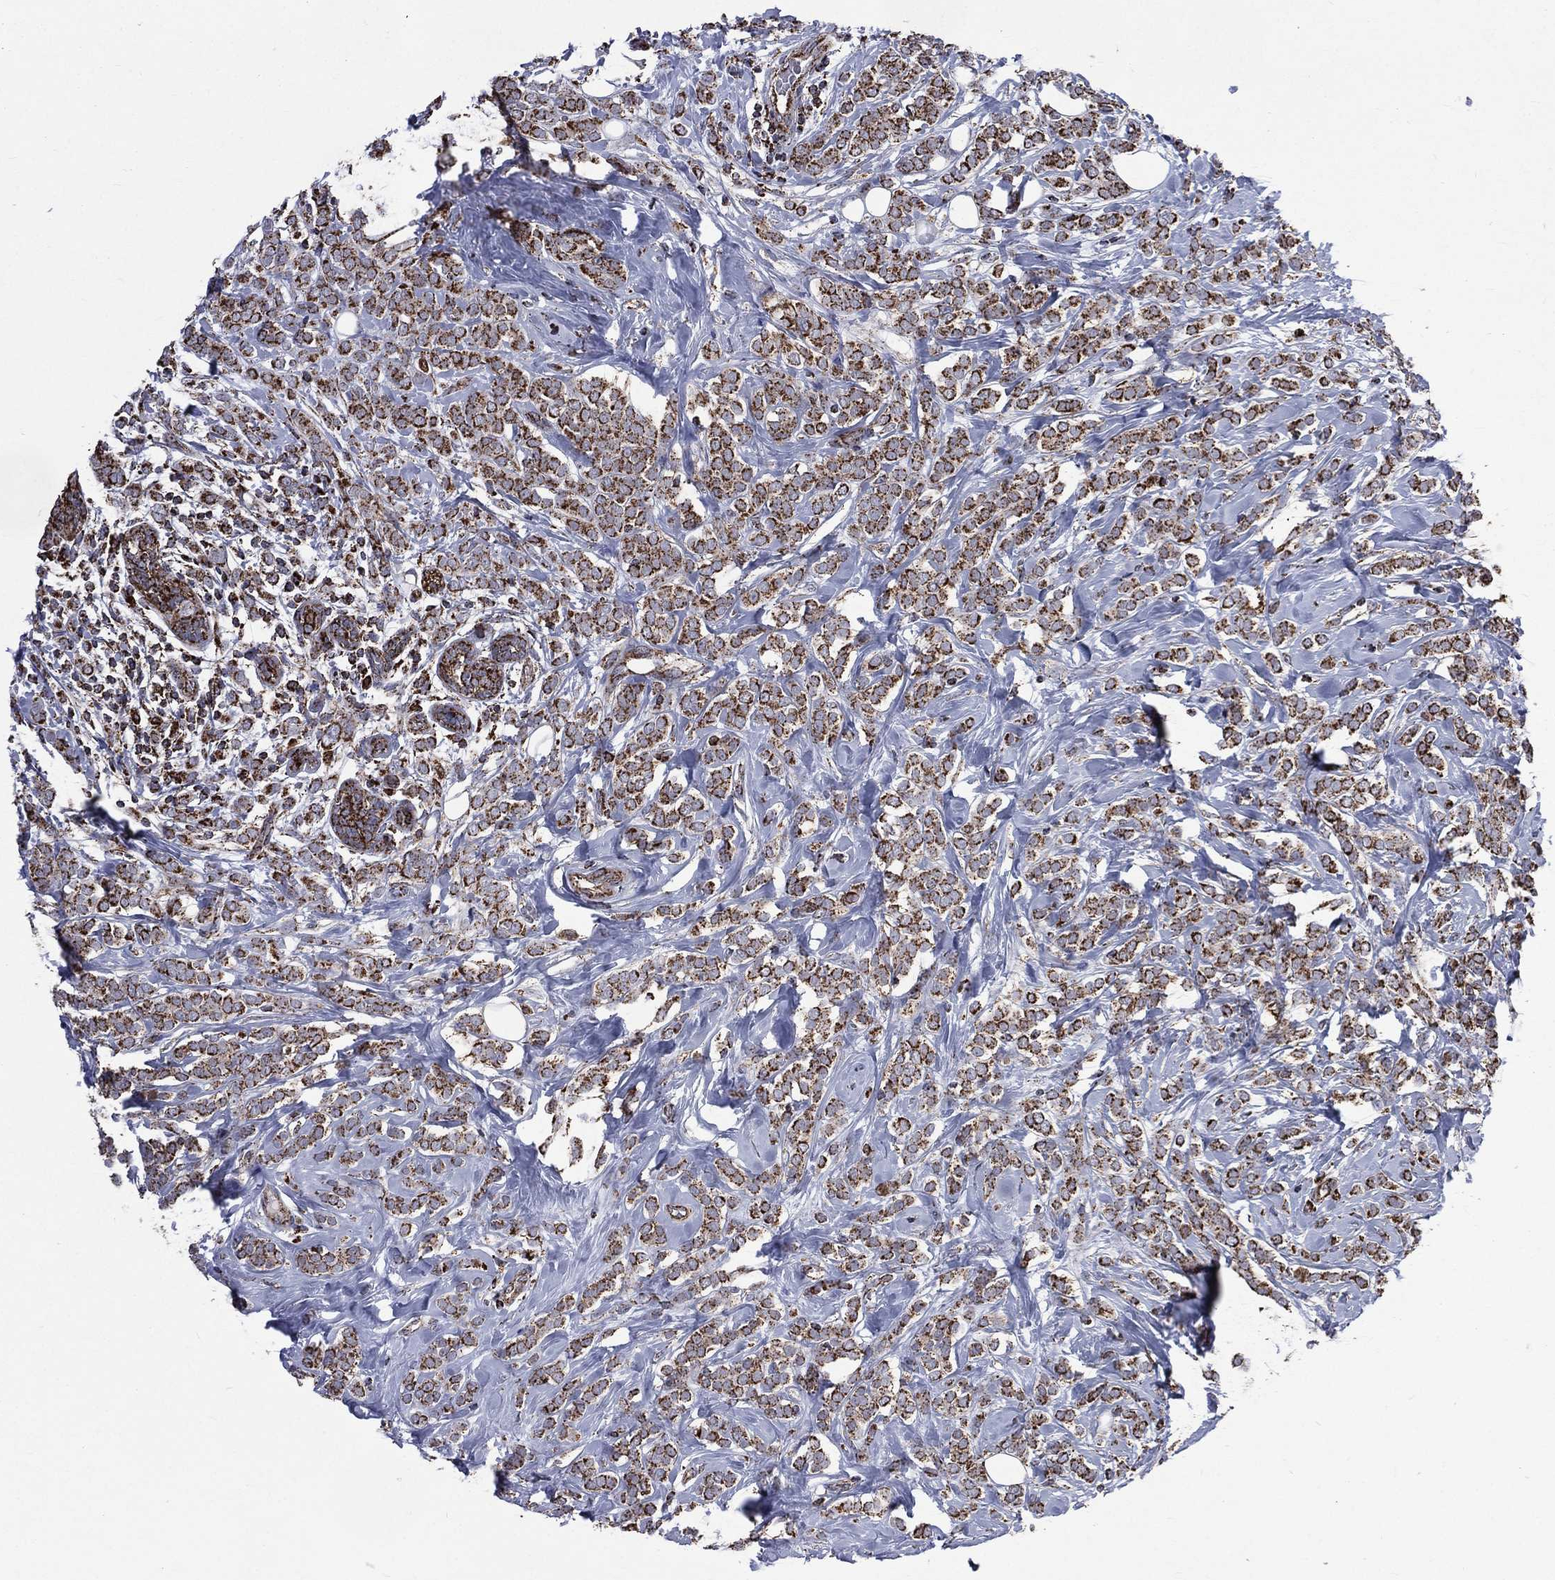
{"staining": {"intensity": "strong", "quantity": ">75%", "location": "cytoplasmic/membranous"}, "tissue": "breast cancer", "cell_type": "Tumor cells", "image_type": "cancer", "snomed": [{"axis": "morphology", "description": "Lobular carcinoma"}, {"axis": "topography", "description": "Breast"}], "caption": "The micrograph exhibits a brown stain indicating the presence of a protein in the cytoplasmic/membranous of tumor cells in breast cancer (lobular carcinoma).", "gene": "GOT2", "patient": {"sex": "female", "age": 49}}